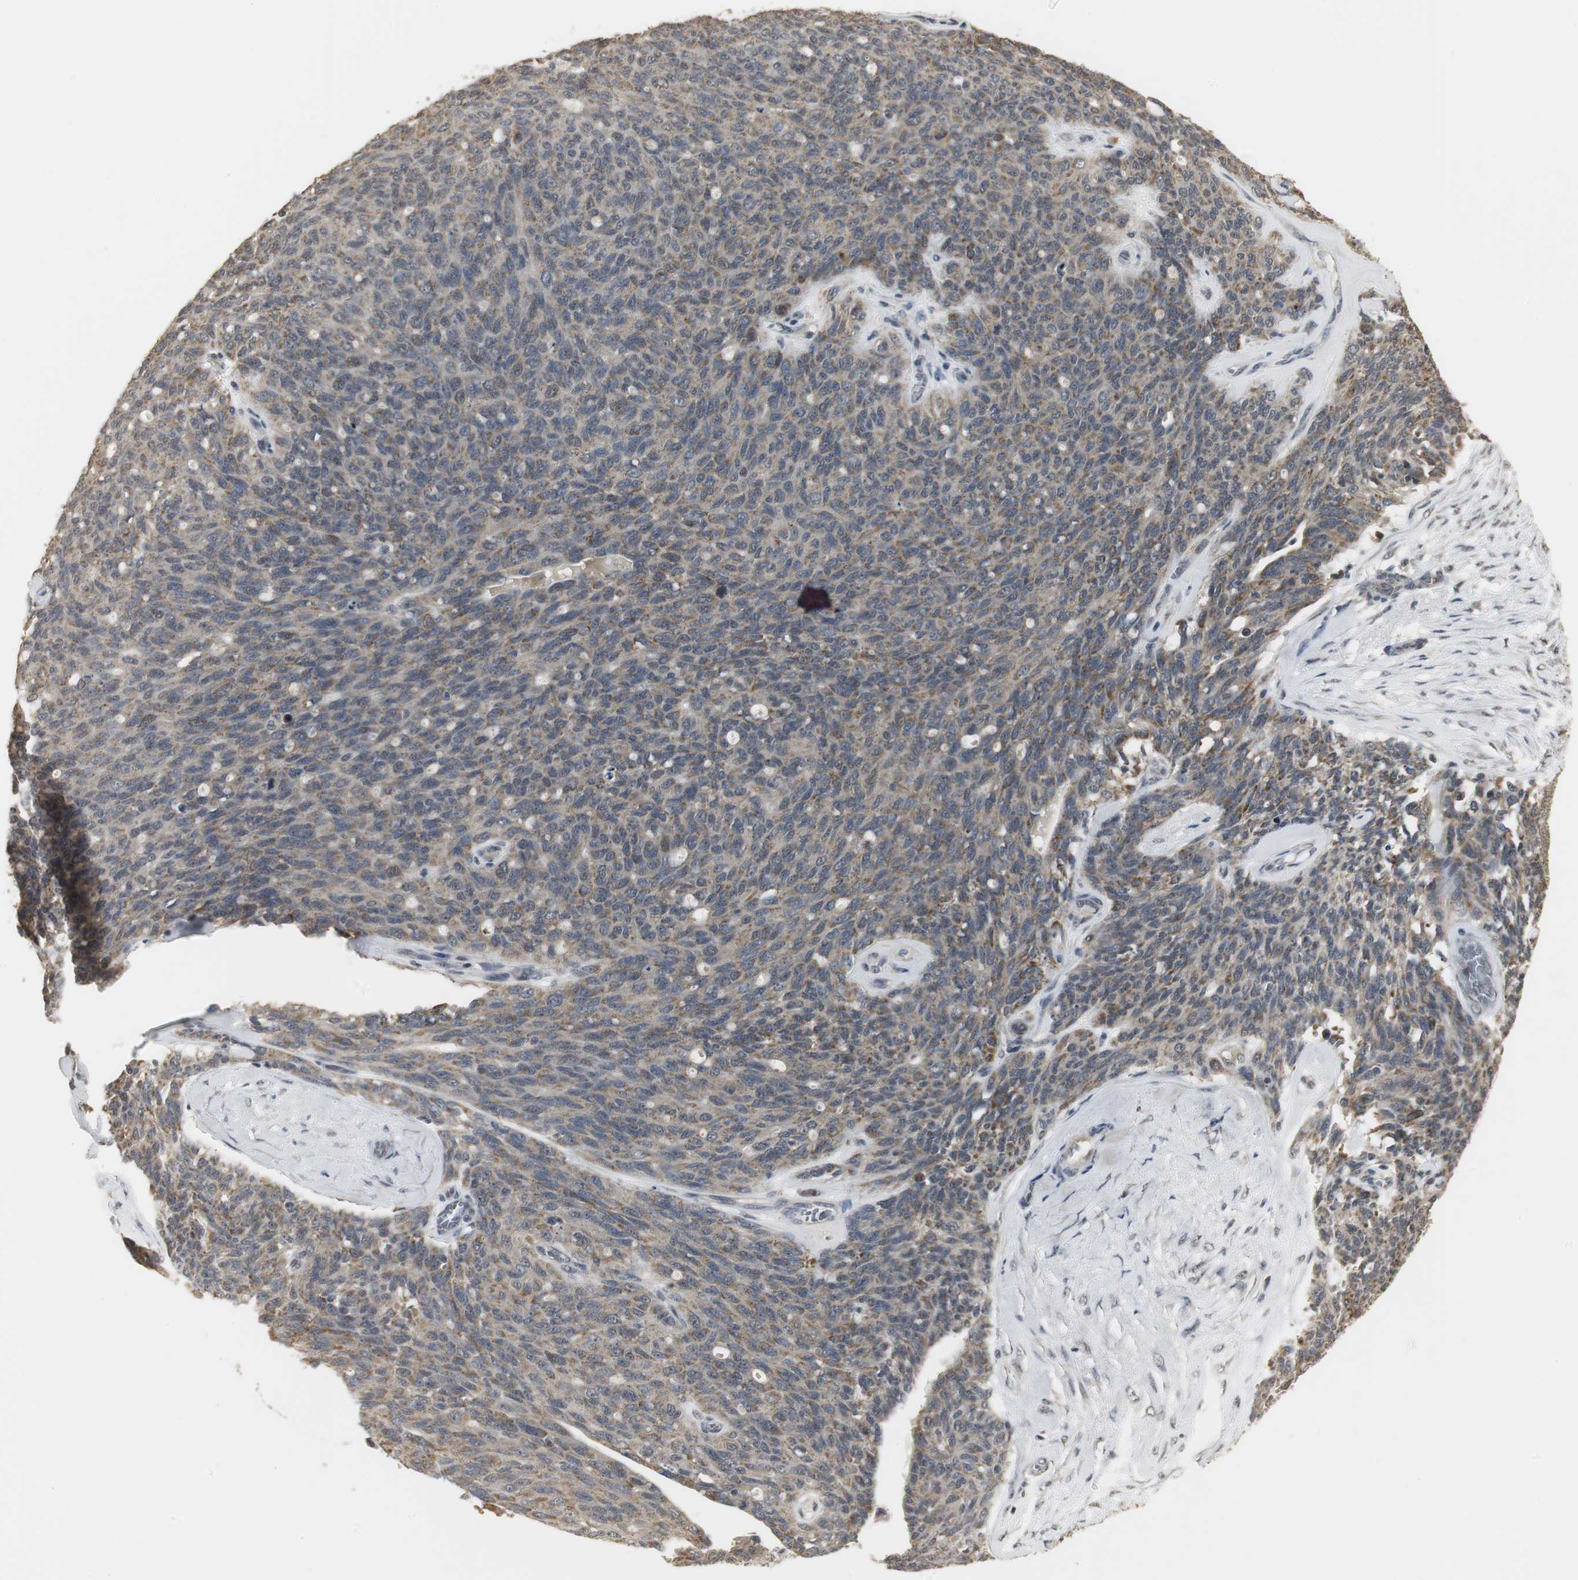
{"staining": {"intensity": "weak", "quantity": "25%-75%", "location": "nuclear"}, "tissue": "ovarian cancer", "cell_type": "Tumor cells", "image_type": "cancer", "snomed": [{"axis": "morphology", "description": "Carcinoma, endometroid"}, {"axis": "topography", "description": "Ovary"}], "caption": "Human ovarian cancer stained for a protein (brown) exhibits weak nuclear positive staining in approximately 25%-75% of tumor cells.", "gene": "ELOA", "patient": {"sex": "female", "age": 60}}